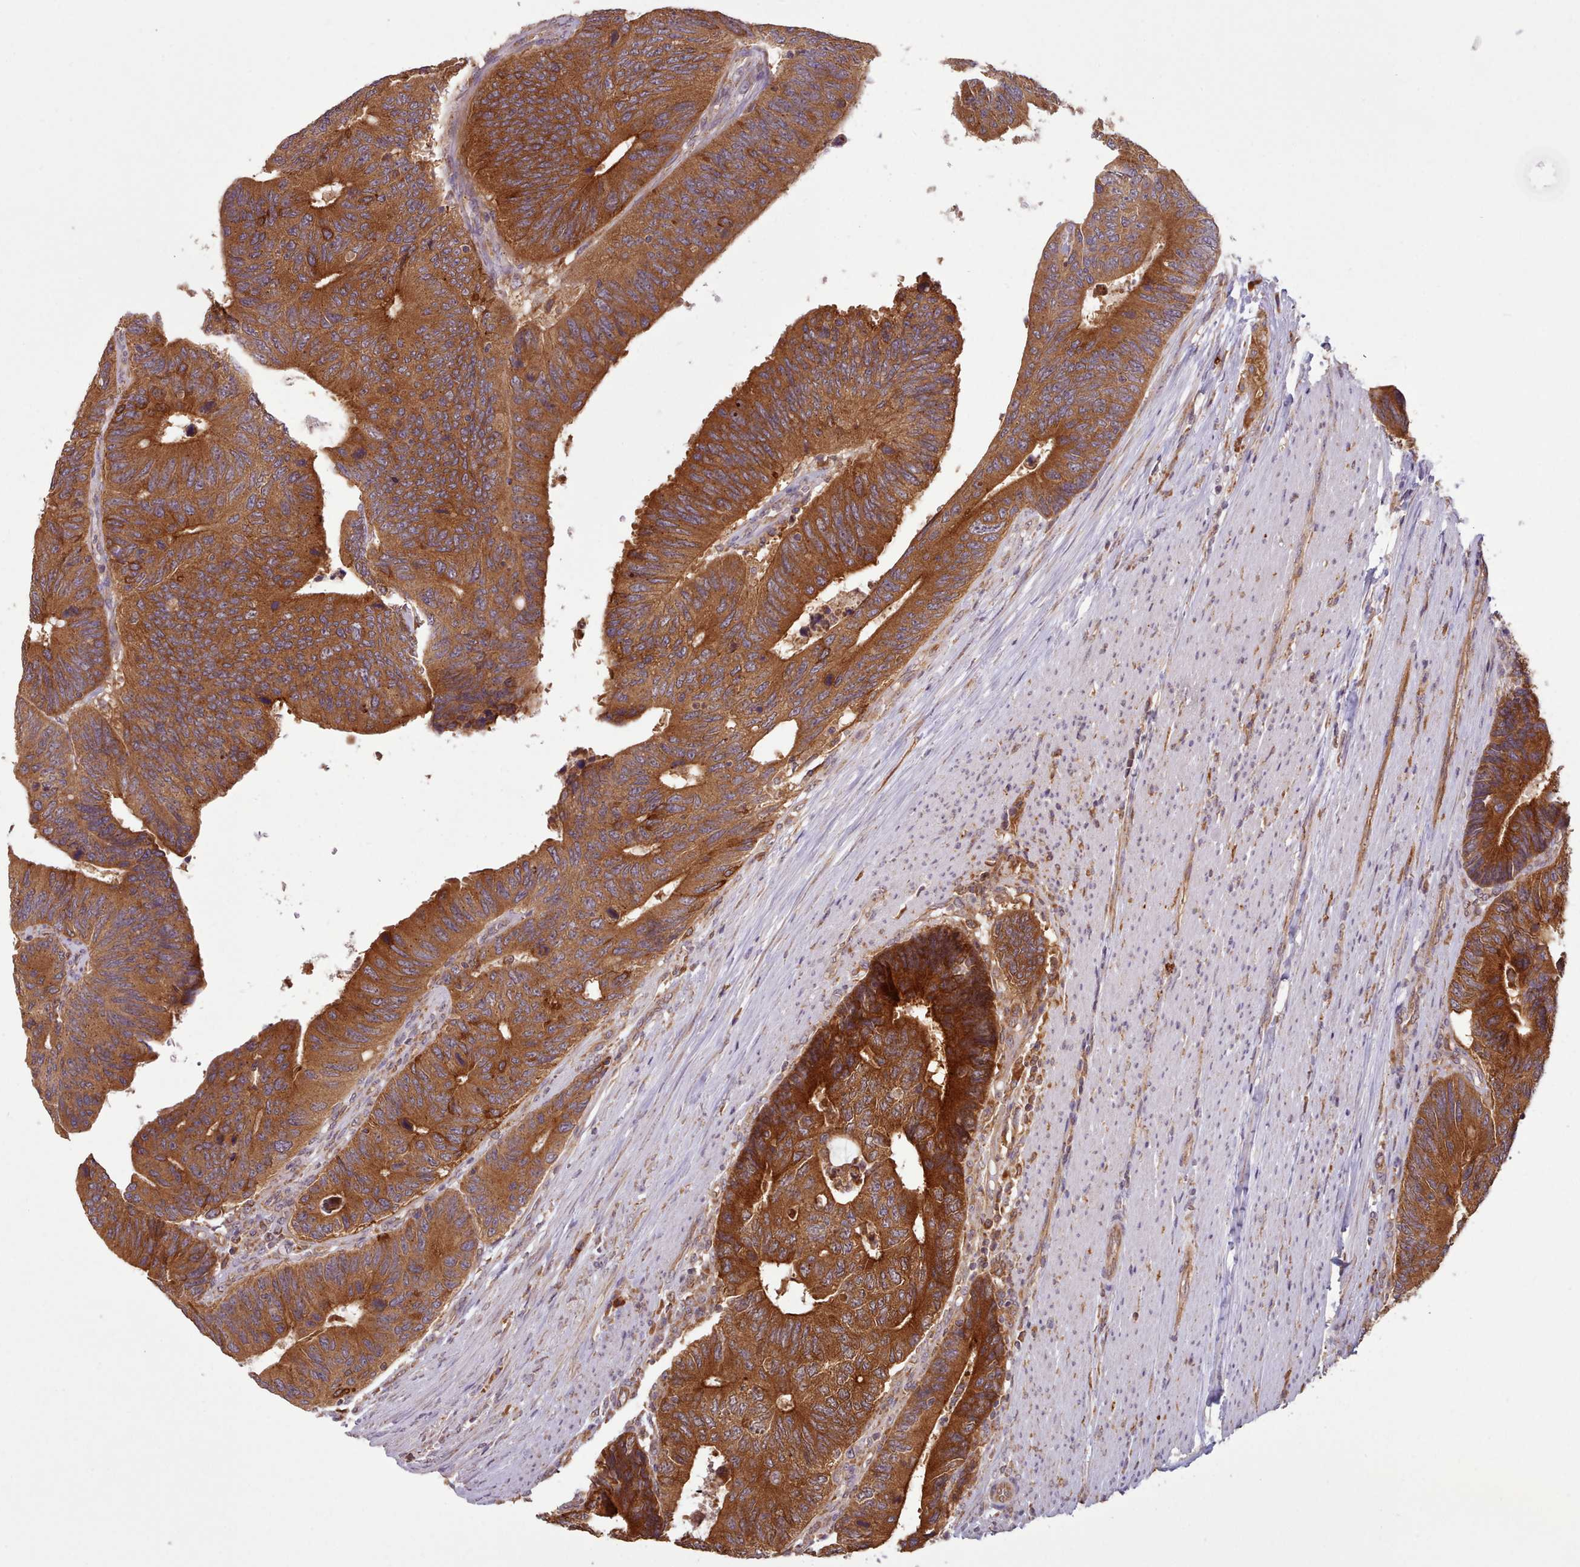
{"staining": {"intensity": "strong", "quantity": ">75%", "location": "cytoplasmic/membranous"}, "tissue": "colorectal cancer", "cell_type": "Tumor cells", "image_type": "cancer", "snomed": [{"axis": "morphology", "description": "Adenocarcinoma, NOS"}, {"axis": "topography", "description": "Colon"}], "caption": "Immunohistochemical staining of human colorectal cancer (adenocarcinoma) demonstrates high levels of strong cytoplasmic/membranous protein positivity in about >75% of tumor cells.", "gene": "CRYBG1", "patient": {"sex": "male", "age": 87}}